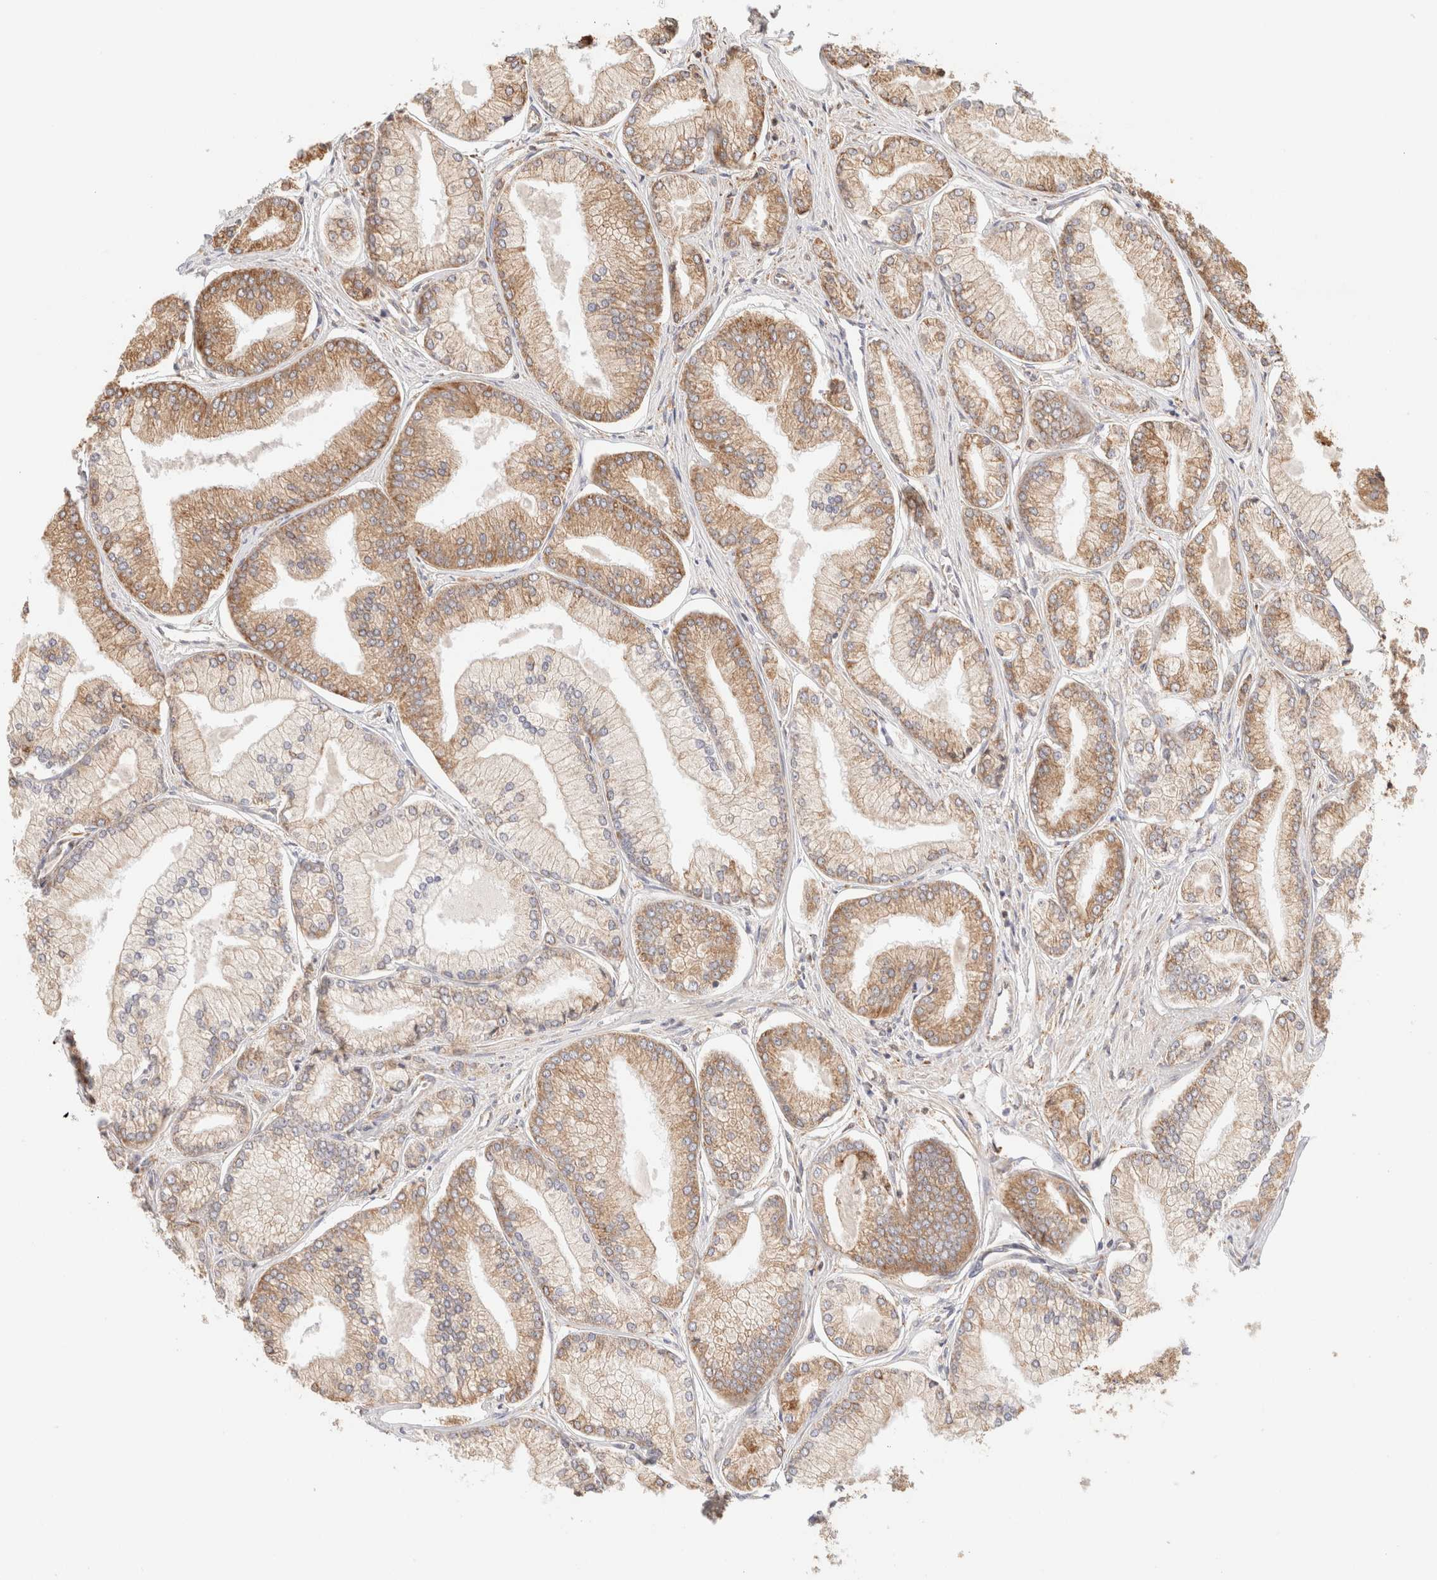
{"staining": {"intensity": "moderate", "quantity": "25%-75%", "location": "cytoplasmic/membranous"}, "tissue": "prostate cancer", "cell_type": "Tumor cells", "image_type": "cancer", "snomed": [{"axis": "morphology", "description": "Adenocarcinoma, Low grade"}, {"axis": "topography", "description": "Prostate"}], "caption": "A photomicrograph of prostate cancer (low-grade adenocarcinoma) stained for a protein displays moderate cytoplasmic/membranous brown staining in tumor cells.", "gene": "FER", "patient": {"sex": "male", "age": 52}}